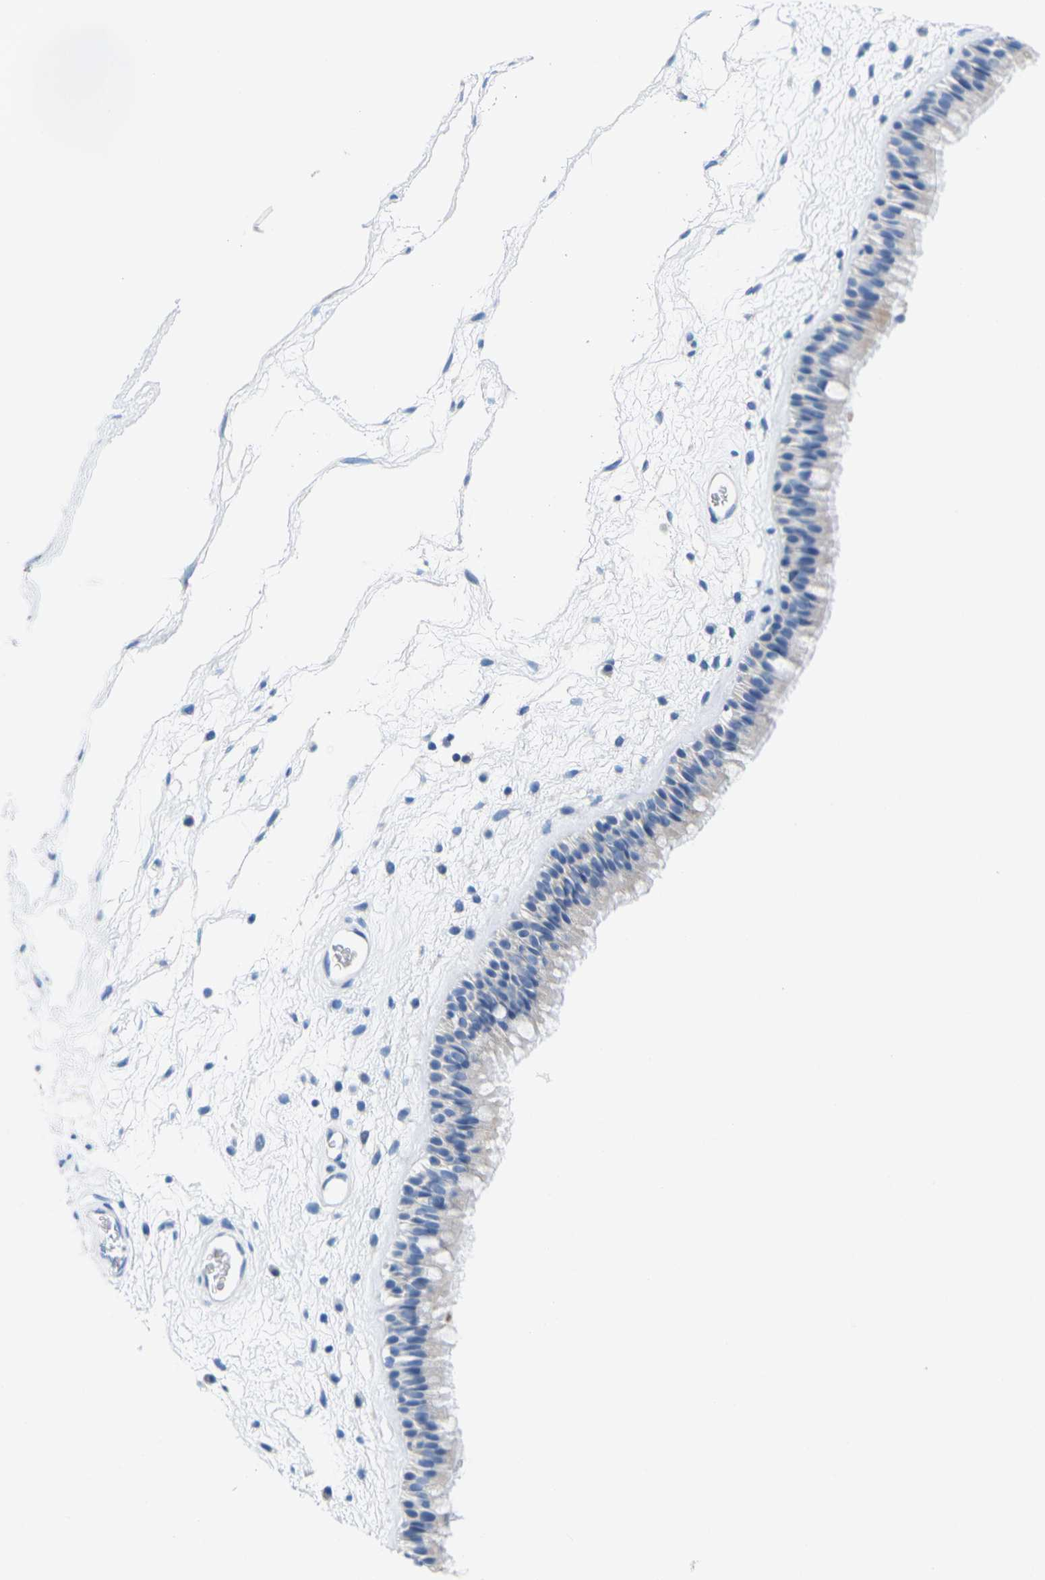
{"staining": {"intensity": "weak", "quantity": "25%-75%", "location": "cytoplasmic/membranous"}, "tissue": "nasopharynx", "cell_type": "Respiratory epithelial cells", "image_type": "normal", "snomed": [{"axis": "morphology", "description": "Normal tissue, NOS"}, {"axis": "morphology", "description": "Inflammation, NOS"}, {"axis": "topography", "description": "Nasopharynx"}], "caption": "Immunohistochemical staining of normal nasopharynx demonstrates weak cytoplasmic/membranous protein expression in approximately 25%-75% of respiratory epithelial cells.", "gene": "TMEM204", "patient": {"sex": "male", "age": 48}}